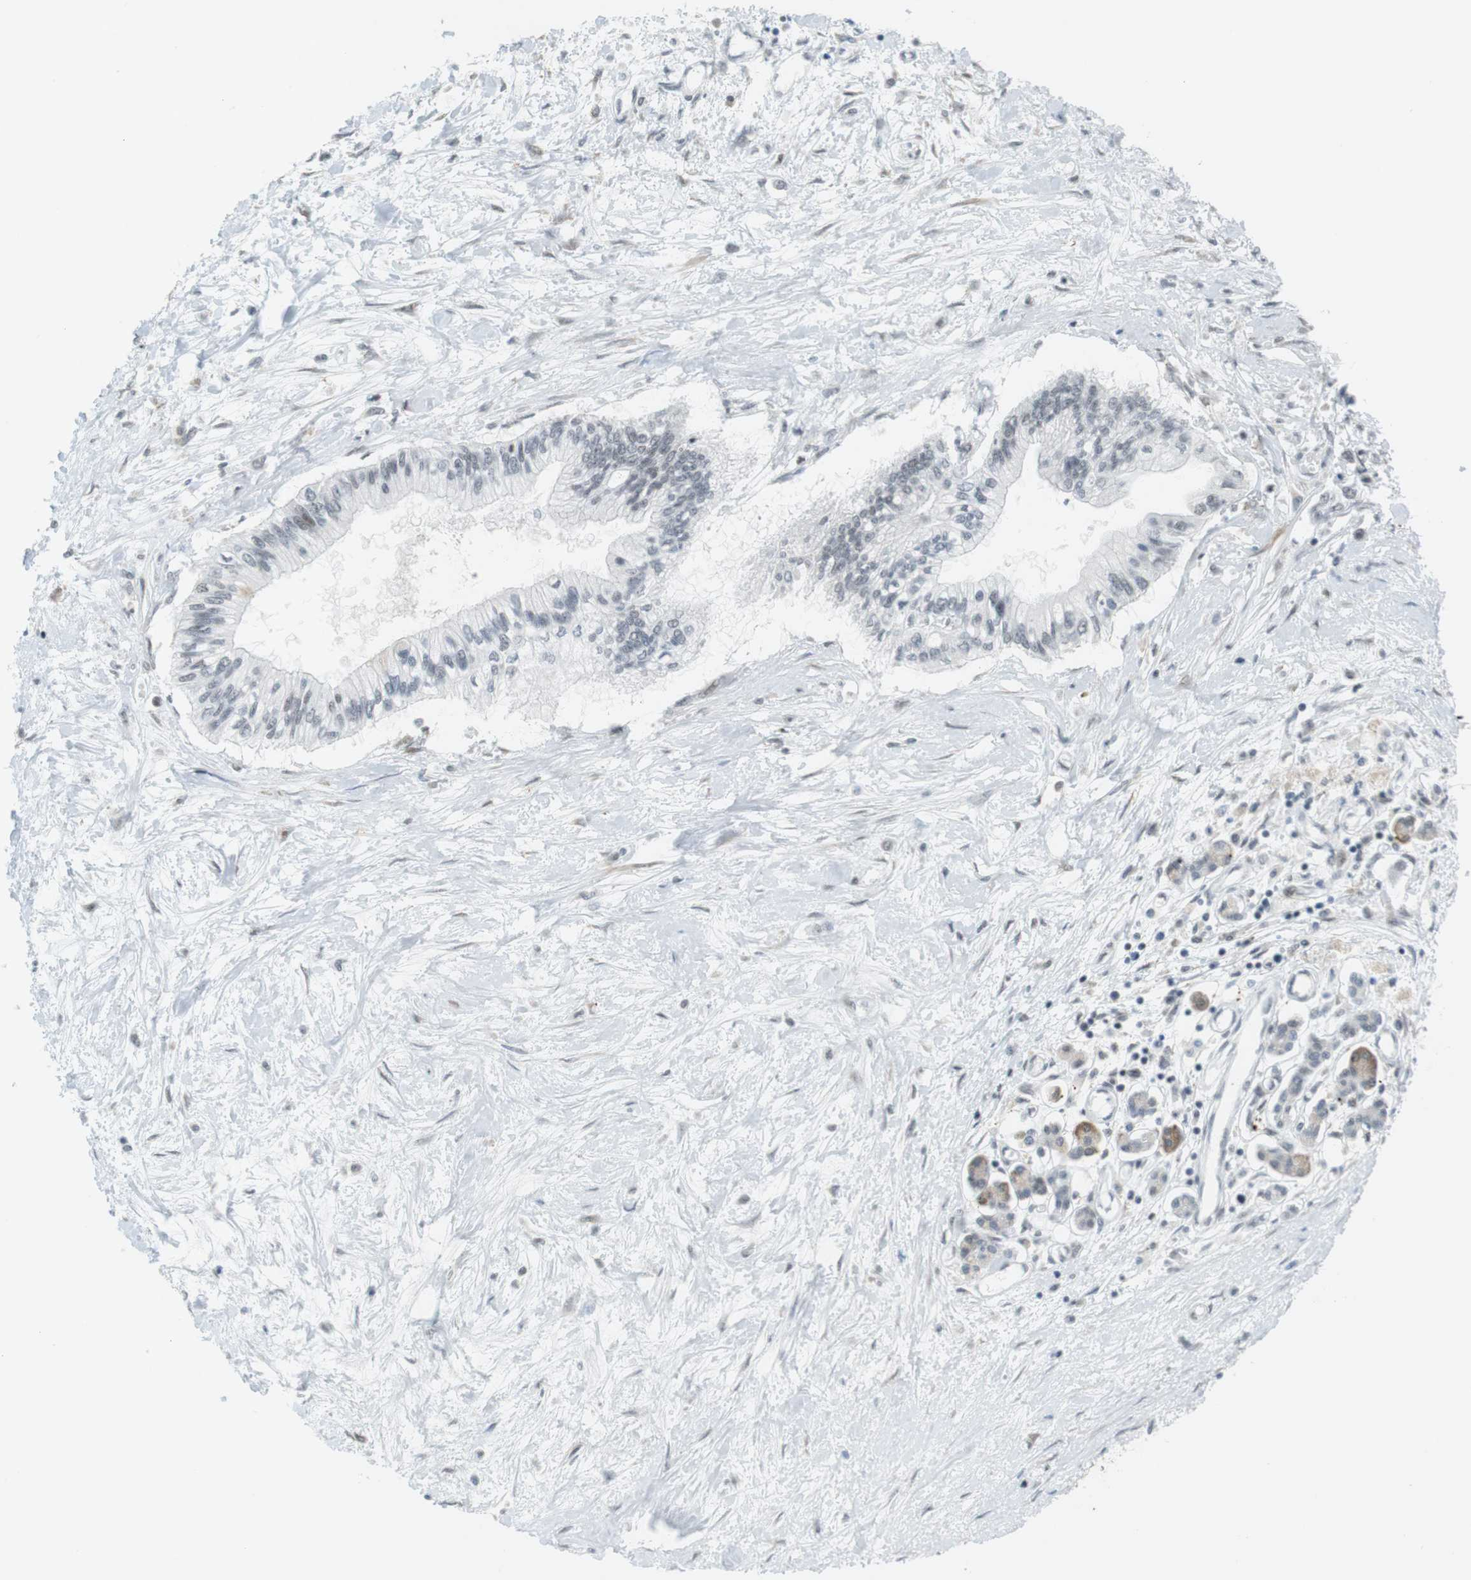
{"staining": {"intensity": "negative", "quantity": "none", "location": "none"}, "tissue": "pancreatic cancer", "cell_type": "Tumor cells", "image_type": "cancer", "snomed": [{"axis": "morphology", "description": "Adenocarcinoma, NOS"}, {"axis": "topography", "description": "Pancreas"}], "caption": "This is a micrograph of immunohistochemistry staining of pancreatic cancer, which shows no expression in tumor cells.", "gene": "RNF38", "patient": {"sex": "female", "age": 77}}